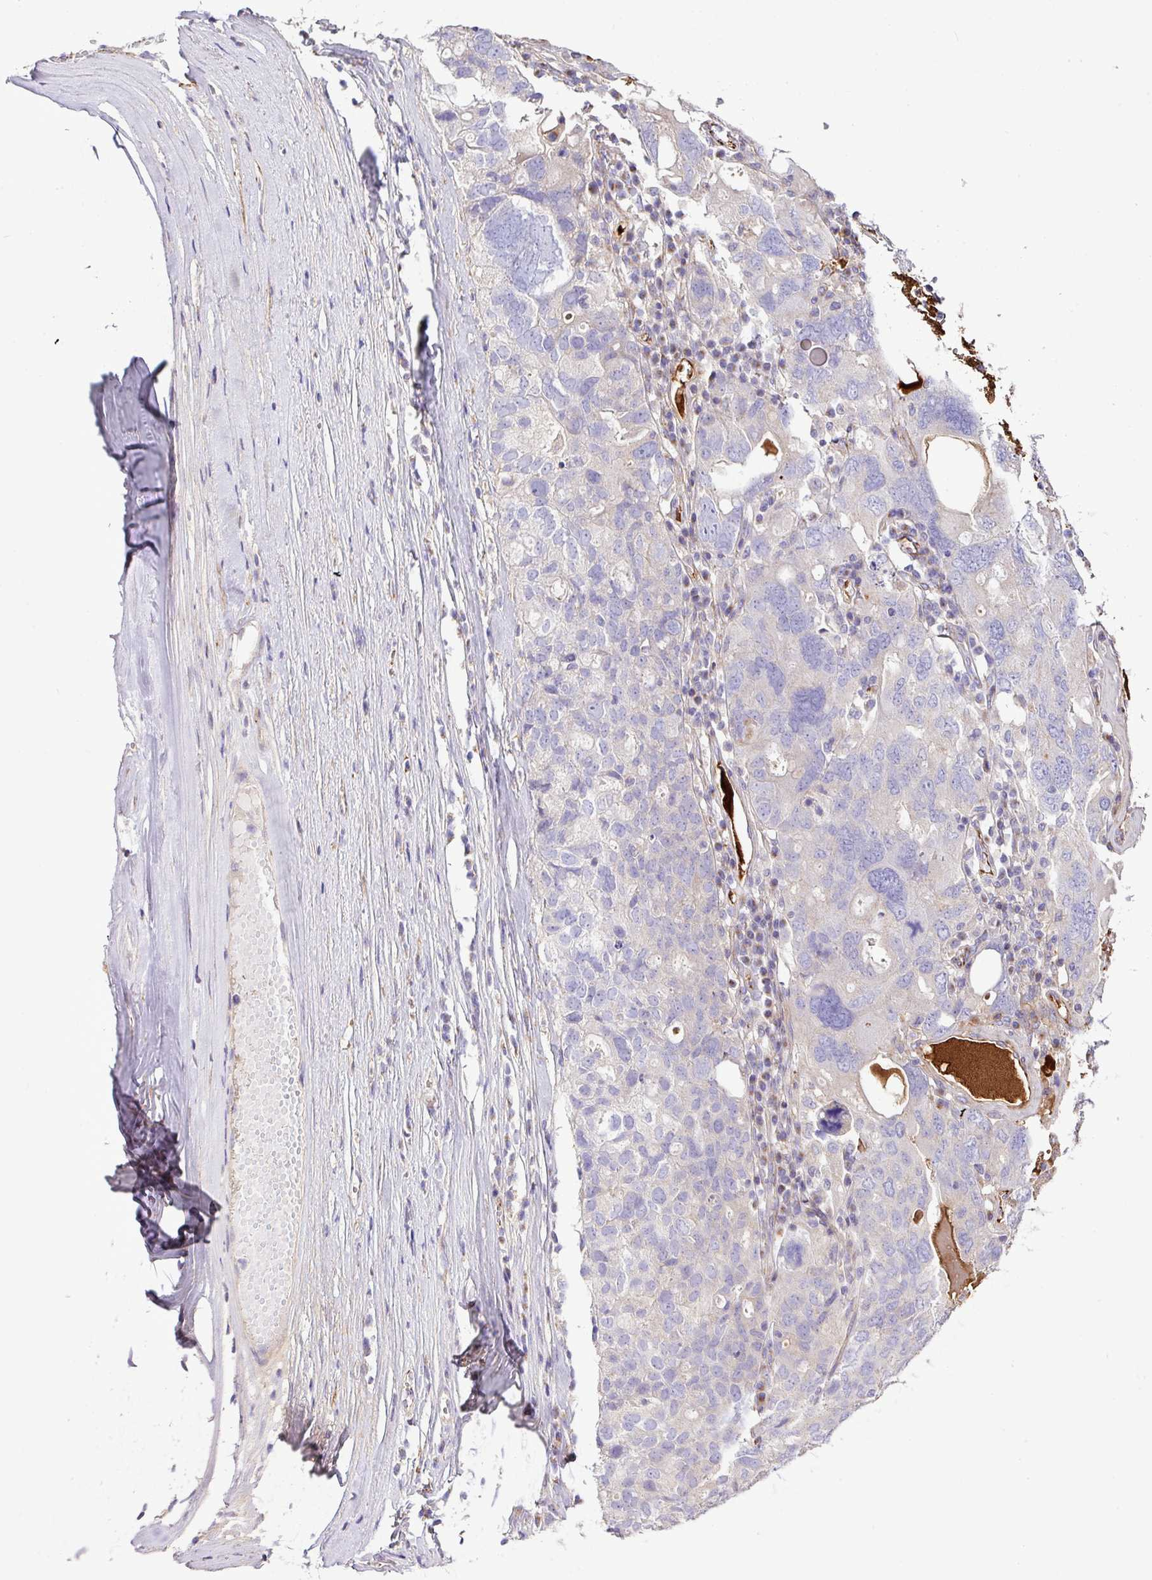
{"staining": {"intensity": "weak", "quantity": "<25%", "location": "cytoplasmic/membranous"}, "tissue": "ovarian cancer", "cell_type": "Tumor cells", "image_type": "cancer", "snomed": [{"axis": "morphology", "description": "Carcinoma, endometroid"}, {"axis": "topography", "description": "Ovary"}], "caption": "Tumor cells show no significant protein staining in ovarian cancer (endometroid carcinoma).", "gene": "CTXN2", "patient": {"sex": "female", "age": 62}}